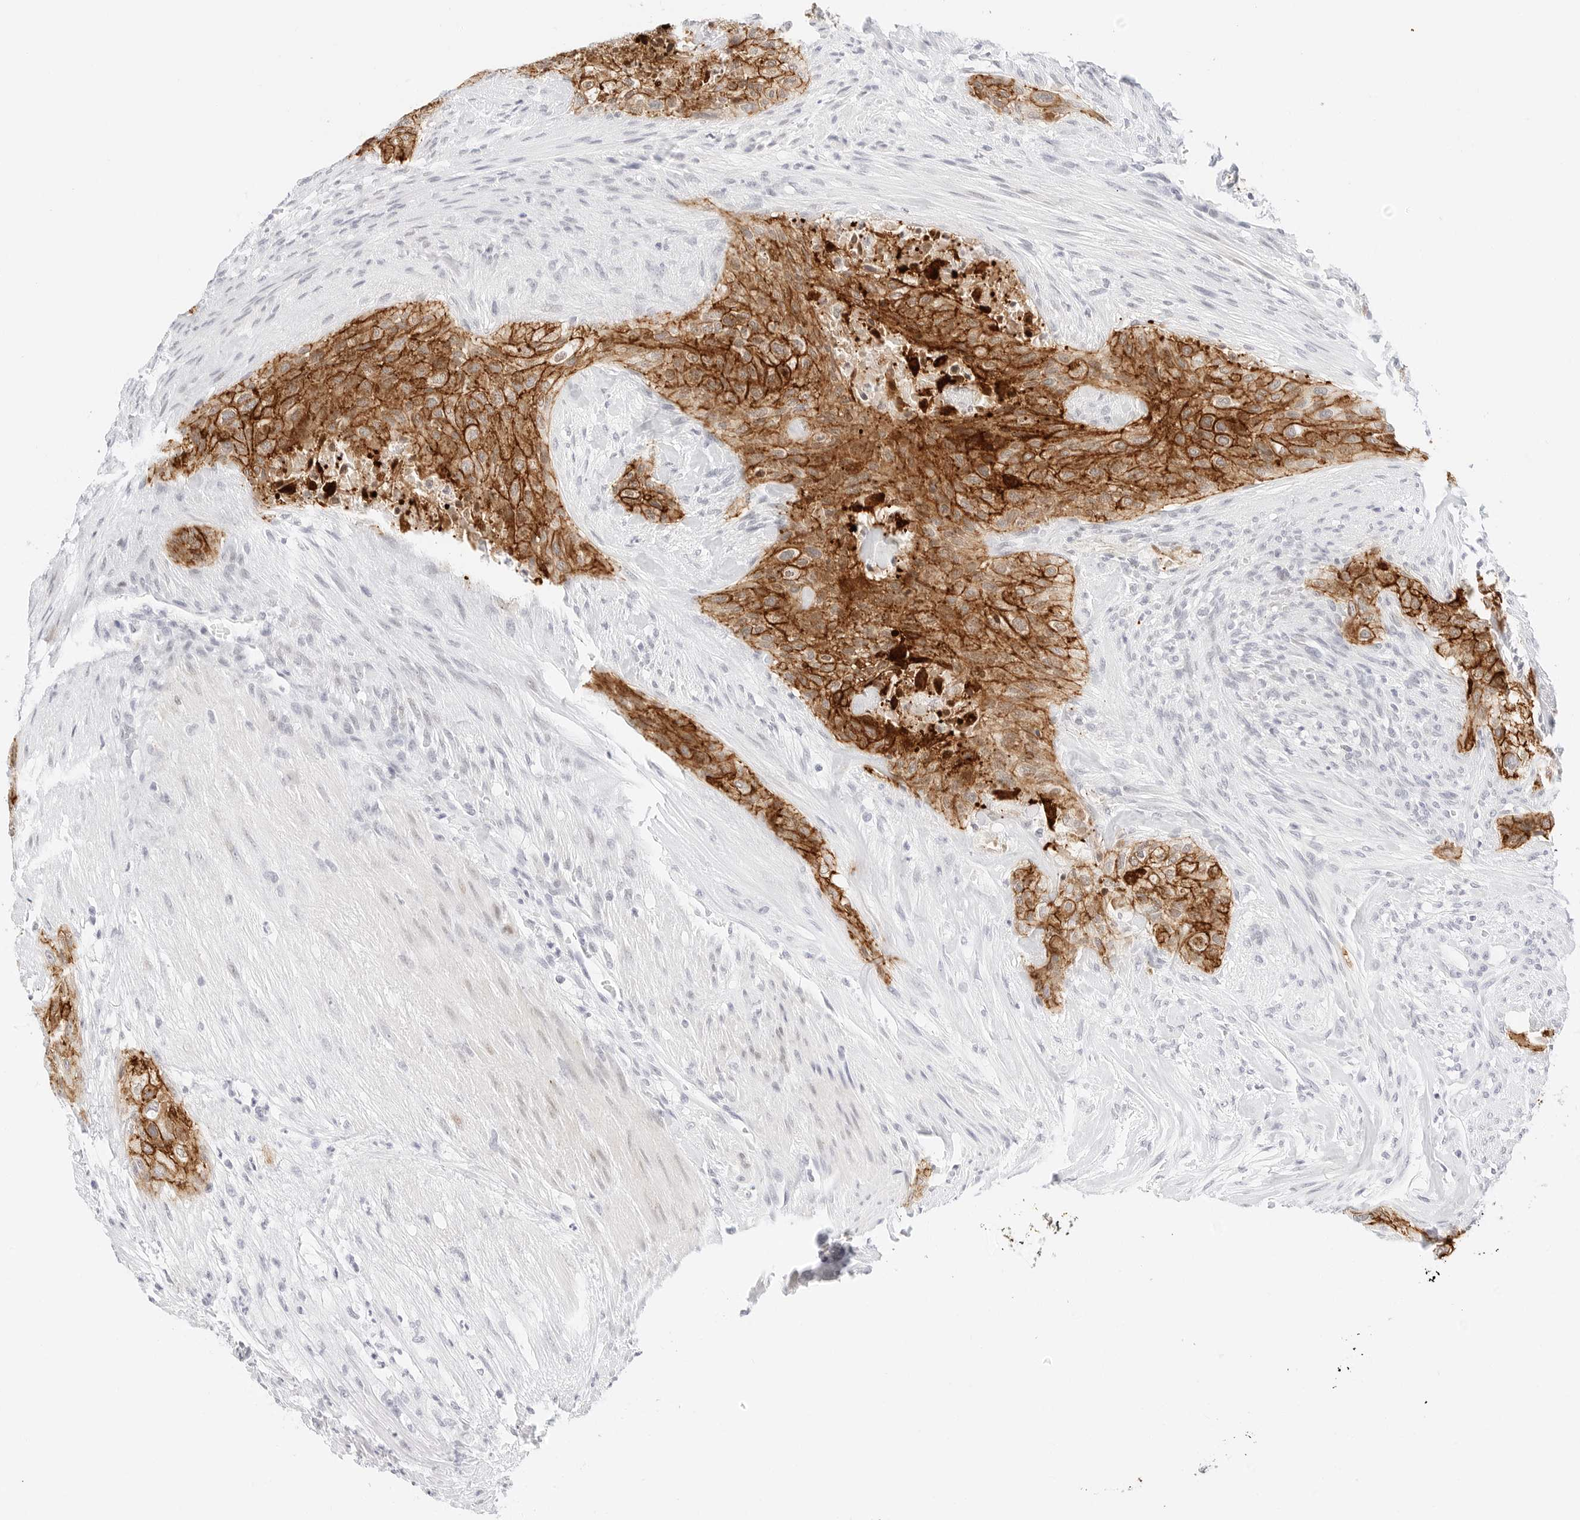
{"staining": {"intensity": "strong", "quantity": ">75%", "location": "cytoplasmic/membranous"}, "tissue": "urothelial cancer", "cell_type": "Tumor cells", "image_type": "cancer", "snomed": [{"axis": "morphology", "description": "Urothelial carcinoma, High grade"}, {"axis": "topography", "description": "Urinary bladder"}], "caption": "Urothelial cancer stained with IHC shows strong cytoplasmic/membranous staining in approximately >75% of tumor cells.", "gene": "CDH1", "patient": {"sex": "male", "age": 35}}